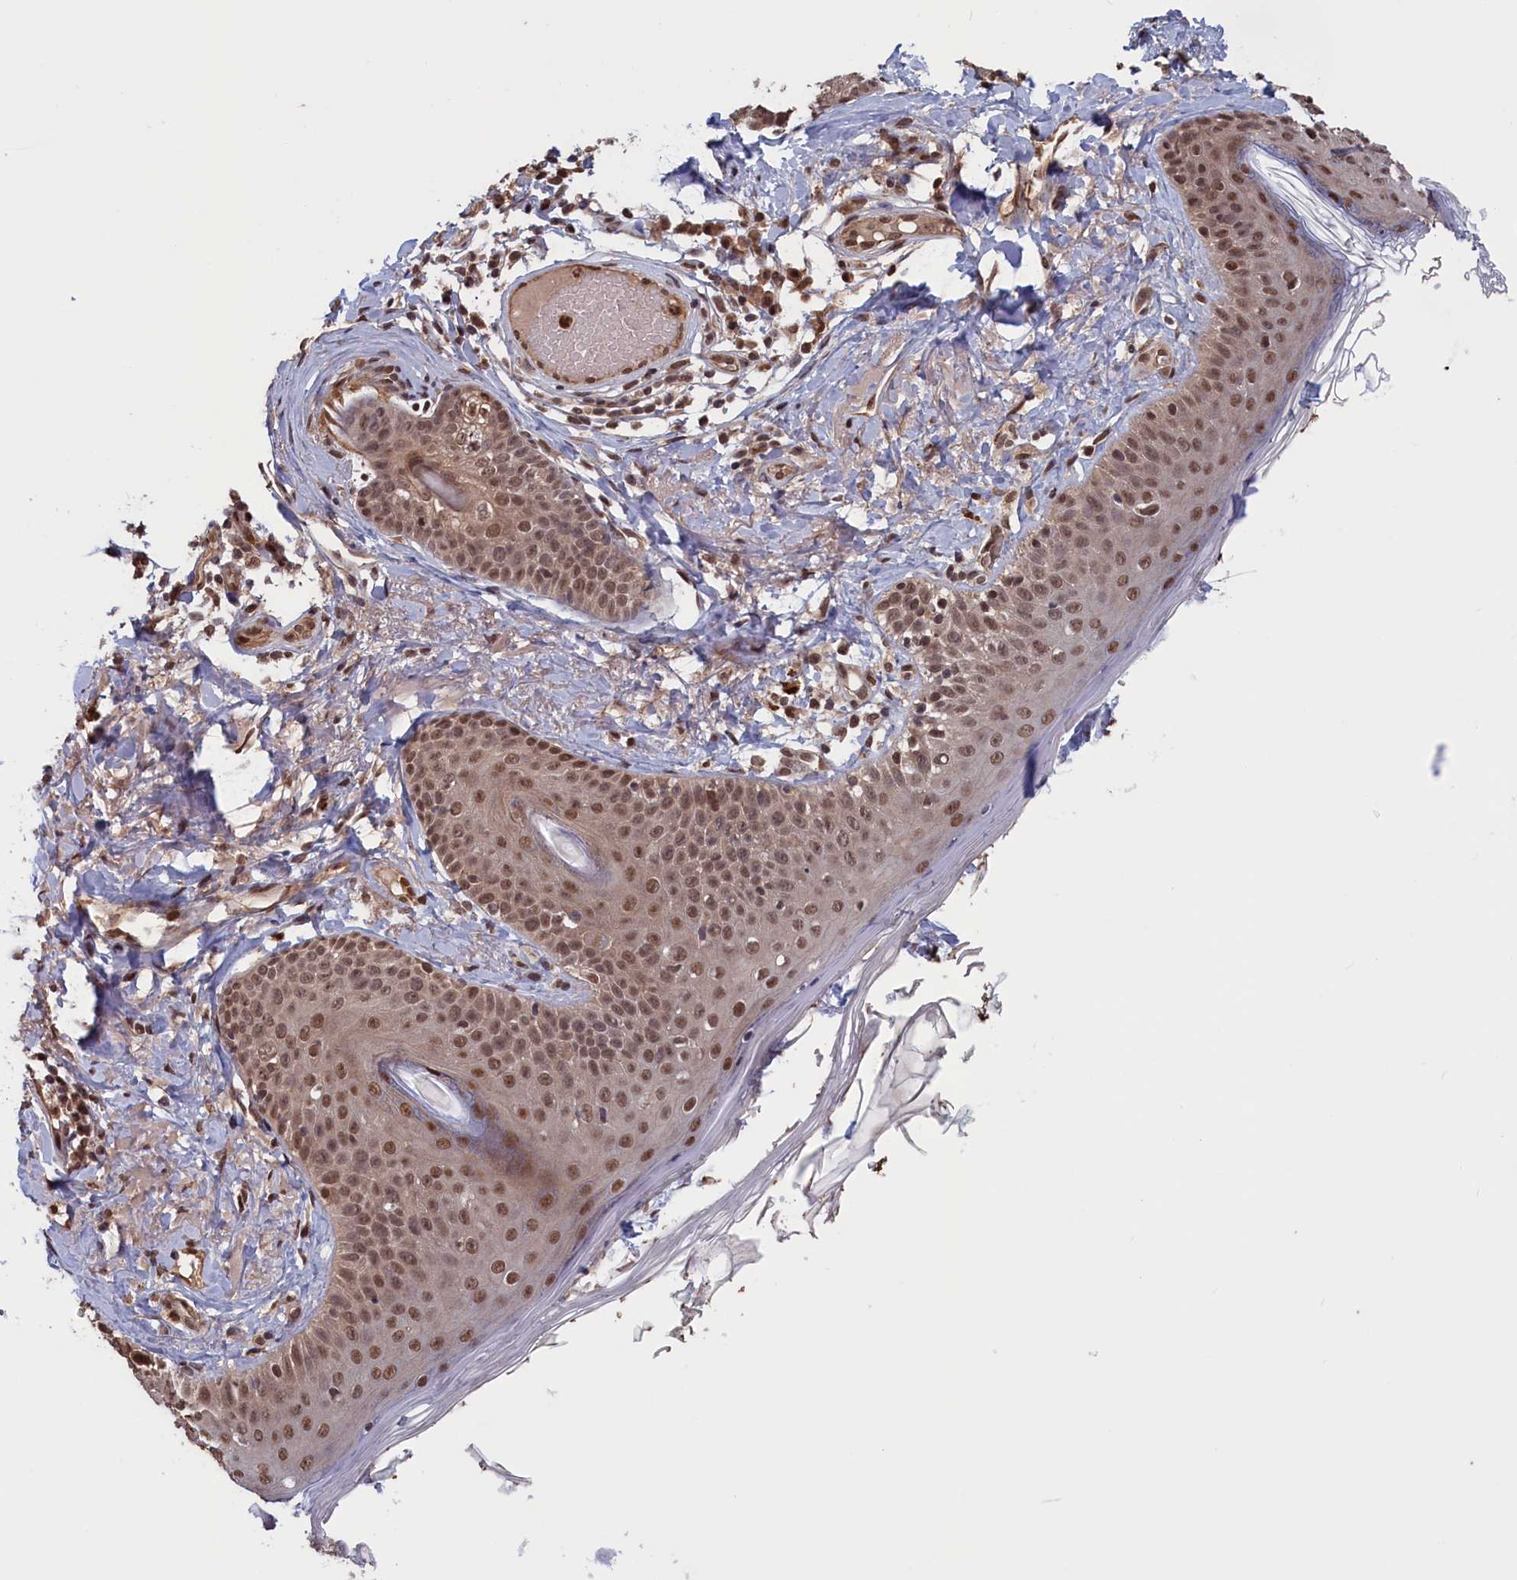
{"staining": {"intensity": "moderate", "quantity": ">75%", "location": "nuclear"}, "tissue": "skin cancer", "cell_type": "Tumor cells", "image_type": "cancer", "snomed": [{"axis": "morphology", "description": "Basal cell carcinoma"}, {"axis": "topography", "description": "Skin"}], "caption": "Protein staining of basal cell carcinoma (skin) tissue shows moderate nuclear positivity in about >75% of tumor cells.", "gene": "PLP2", "patient": {"sex": "male", "age": 62}}